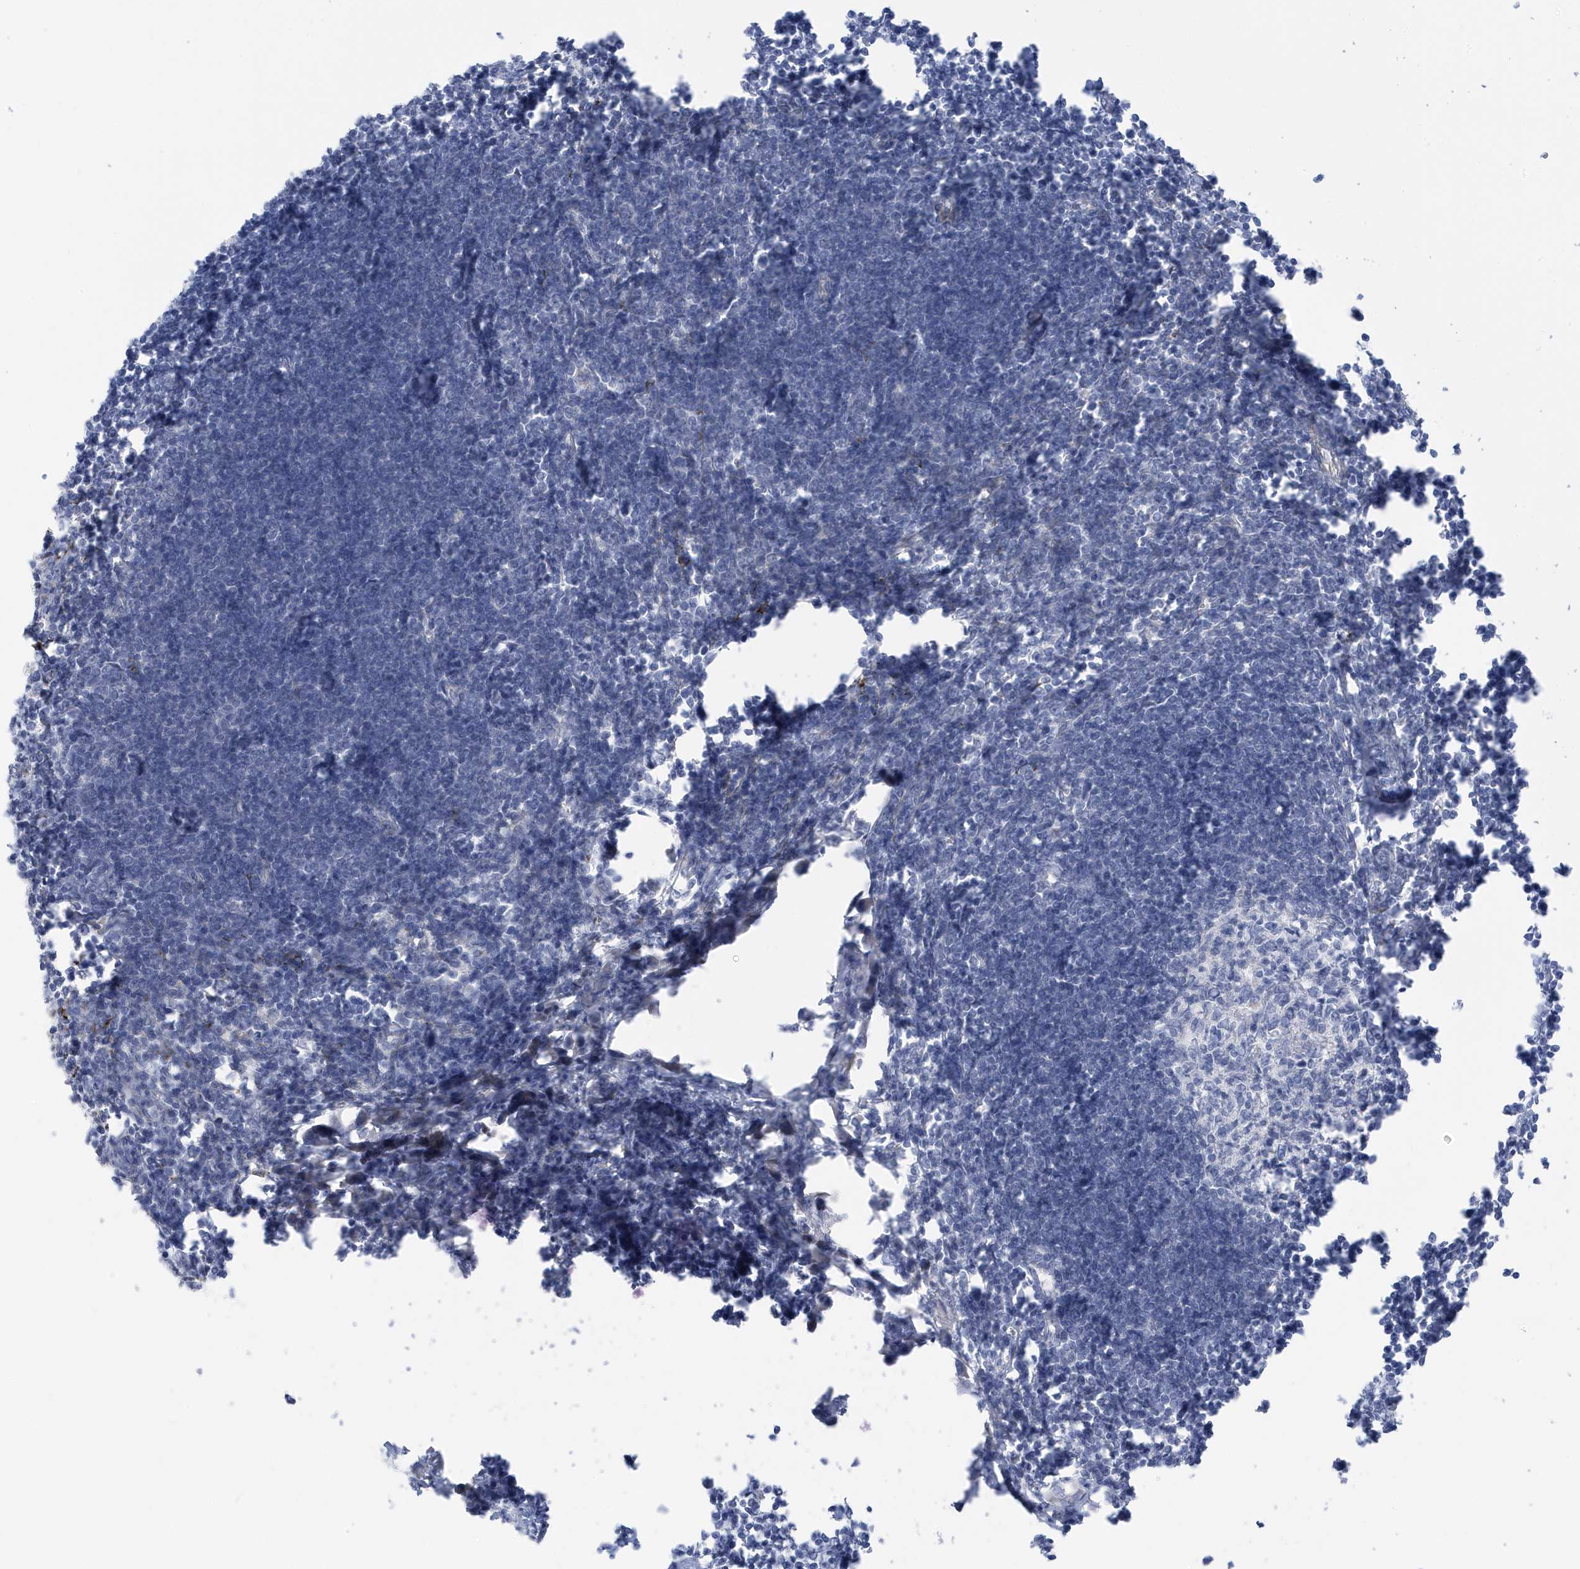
{"staining": {"intensity": "negative", "quantity": "none", "location": "none"}, "tissue": "lymph node", "cell_type": "Germinal center cells", "image_type": "normal", "snomed": [{"axis": "morphology", "description": "Normal tissue, NOS"}, {"axis": "morphology", "description": "Malignant melanoma, Metastatic site"}, {"axis": "topography", "description": "Lymph node"}], "caption": "Image shows no protein staining in germinal center cells of unremarkable lymph node. (Stains: DAB (3,3'-diaminobenzidine) IHC with hematoxylin counter stain, Microscopy: brightfield microscopy at high magnification).", "gene": "PERM1", "patient": {"sex": "male", "age": 41}}